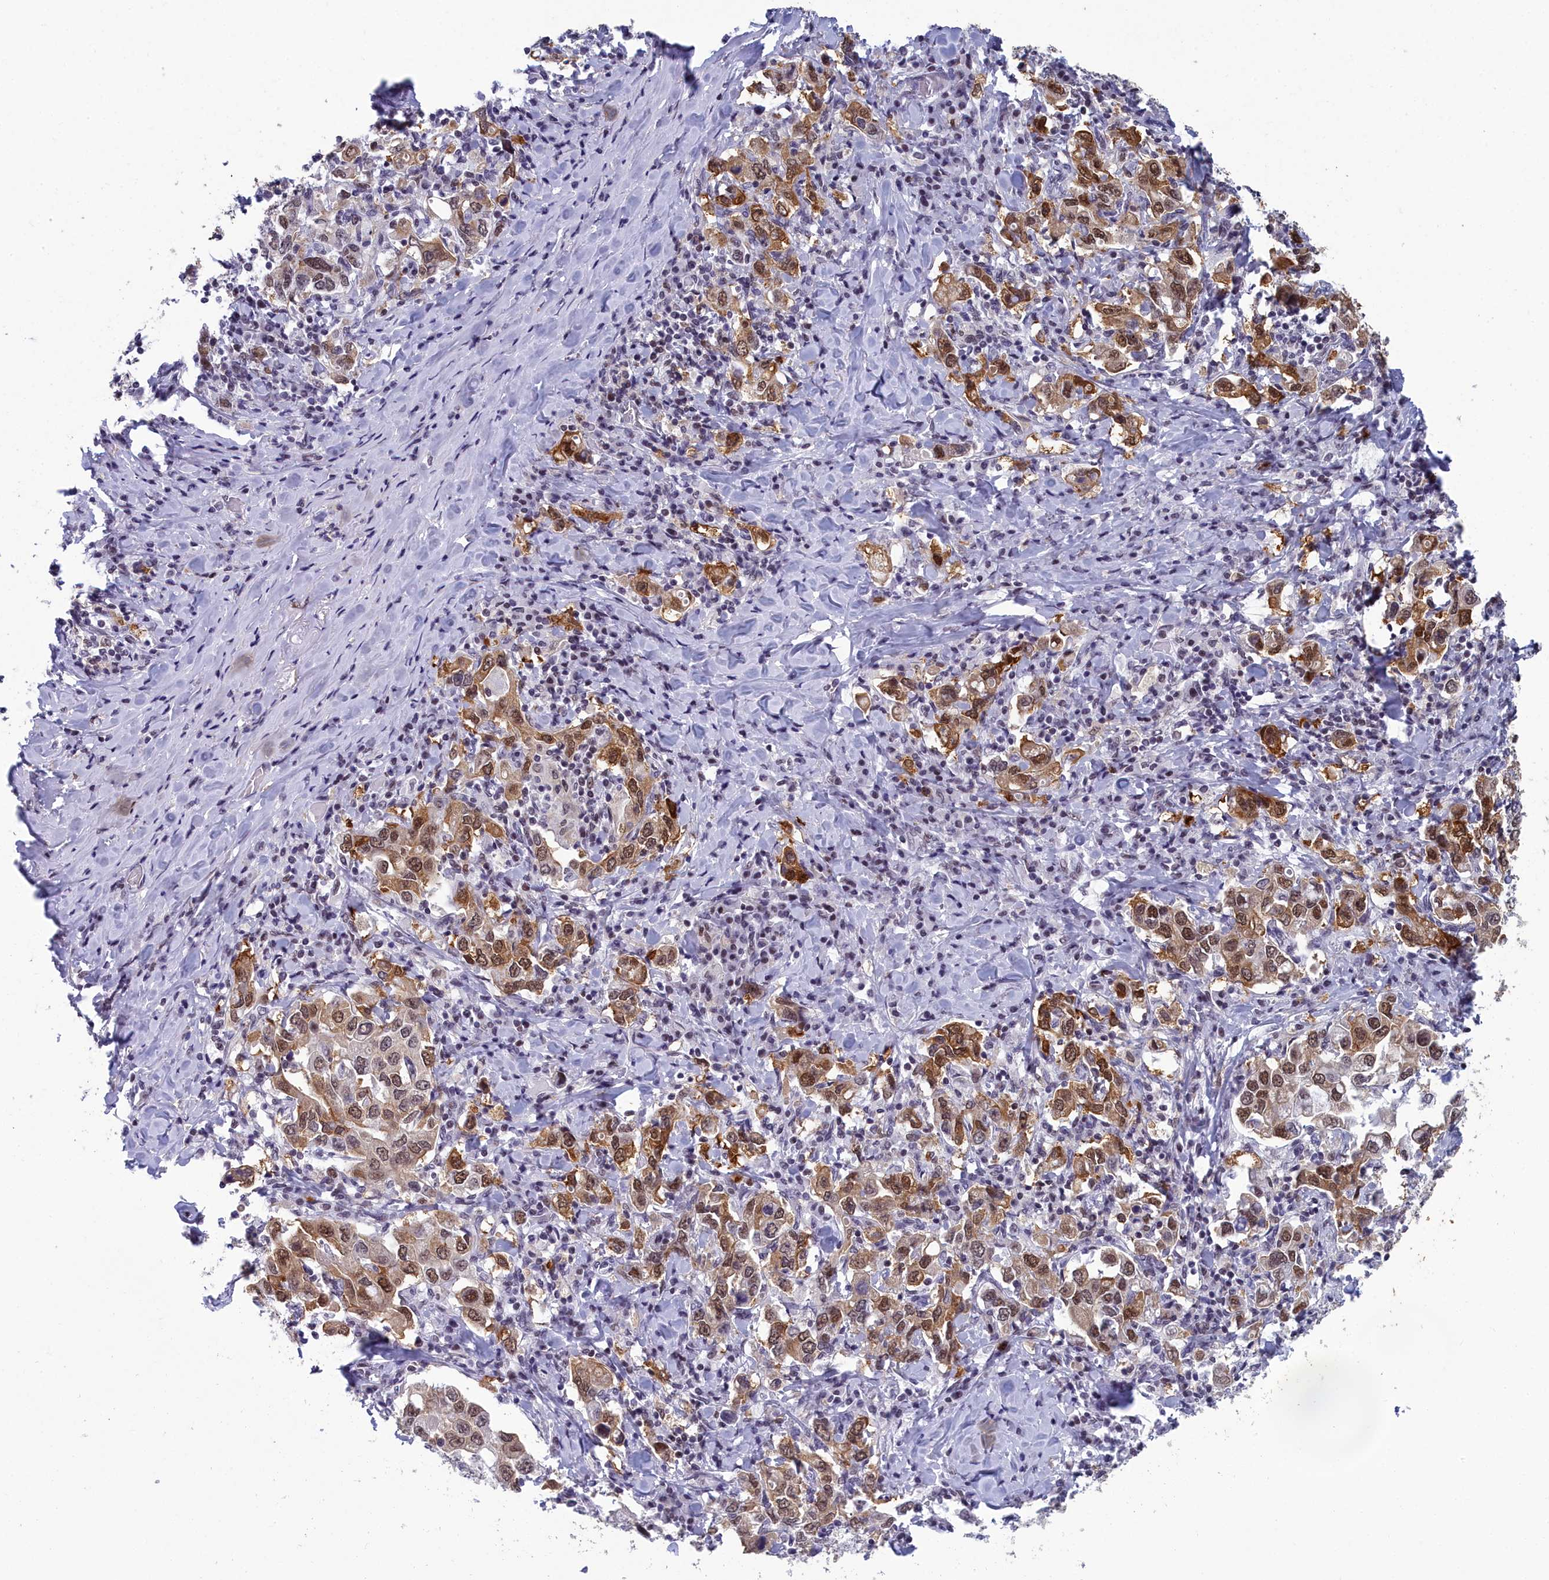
{"staining": {"intensity": "strong", "quantity": ">75%", "location": "cytoplasmic/membranous,nuclear"}, "tissue": "stomach cancer", "cell_type": "Tumor cells", "image_type": "cancer", "snomed": [{"axis": "morphology", "description": "Adenocarcinoma, NOS"}, {"axis": "topography", "description": "Stomach, upper"}], "caption": "Immunohistochemical staining of stomach cancer (adenocarcinoma) reveals strong cytoplasmic/membranous and nuclear protein expression in approximately >75% of tumor cells.", "gene": "CCDC97", "patient": {"sex": "male", "age": 62}}